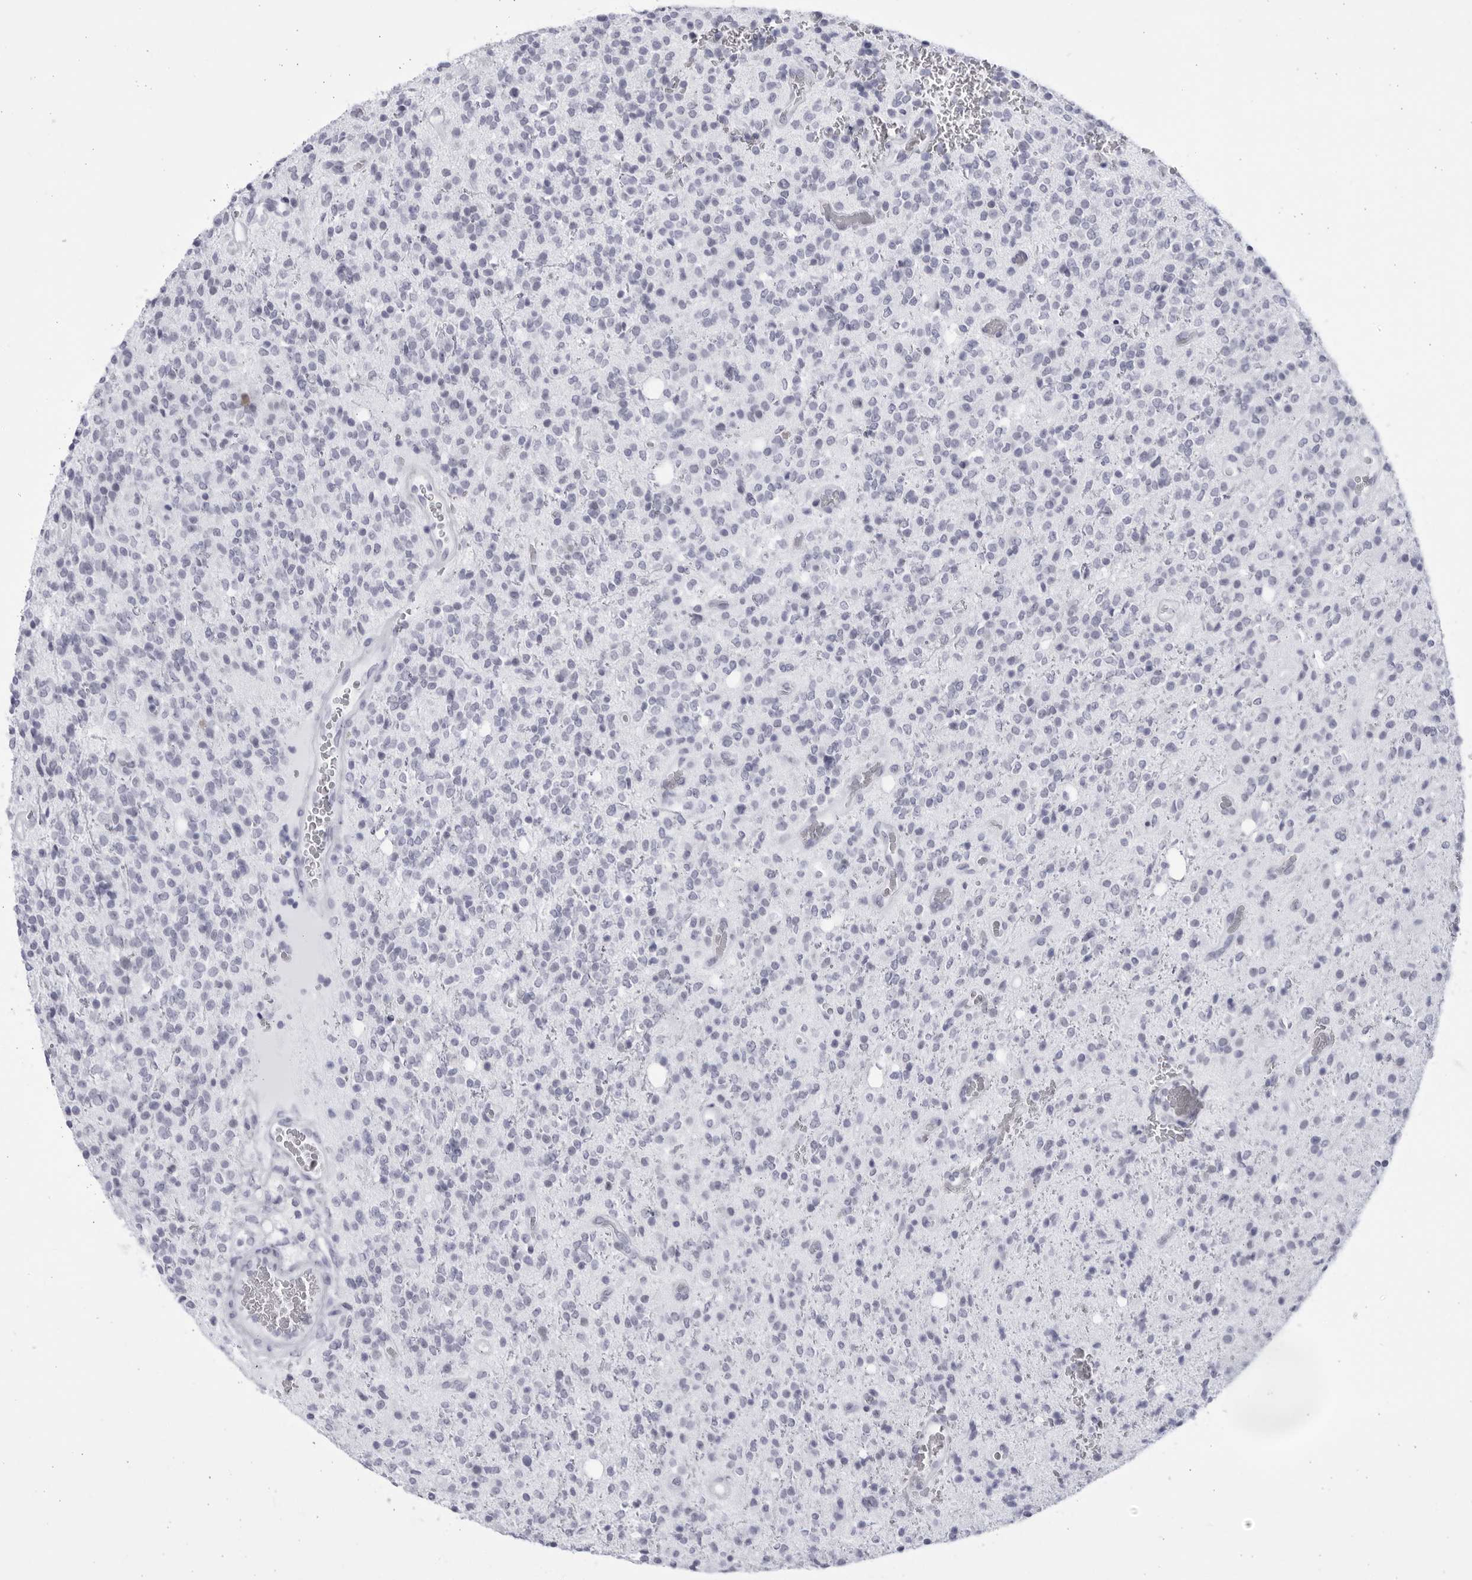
{"staining": {"intensity": "negative", "quantity": "none", "location": "none"}, "tissue": "glioma", "cell_type": "Tumor cells", "image_type": "cancer", "snomed": [{"axis": "morphology", "description": "Glioma, malignant, High grade"}, {"axis": "topography", "description": "Brain"}], "caption": "There is no significant staining in tumor cells of malignant glioma (high-grade).", "gene": "CCDC181", "patient": {"sex": "male", "age": 34}}